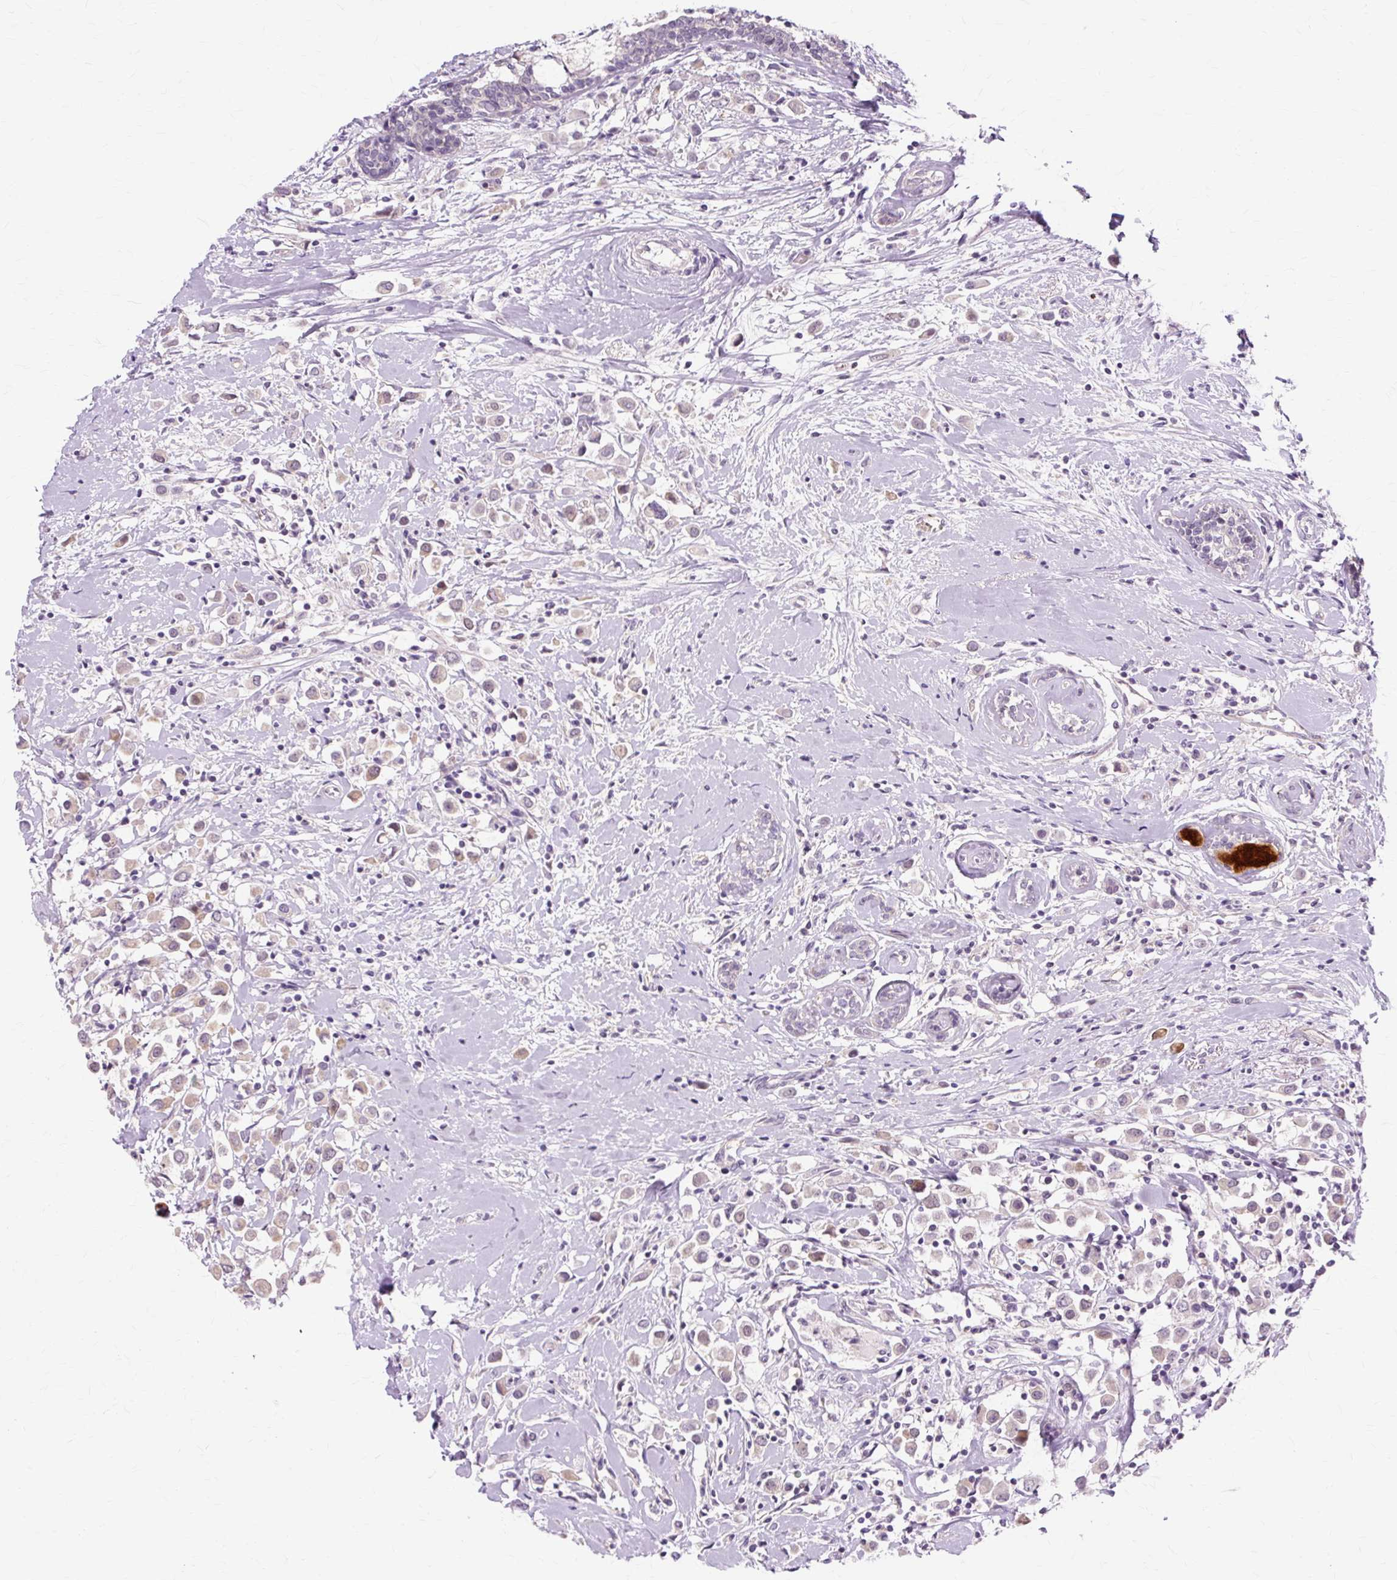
{"staining": {"intensity": "weak", "quantity": "25%-75%", "location": "cytoplasmic/membranous"}, "tissue": "breast cancer", "cell_type": "Tumor cells", "image_type": "cancer", "snomed": [{"axis": "morphology", "description": "Duct carcinoma"}, {"axis": "topography", "description": "Breast"}], "caption": "This image shows intraductal carcinoma (breast) stained with immunohistochemistry (IHC) to label a protein in brown. The cytoplasmic/membranous of tumor cells show weak positivity for the protein. Nuclei are counter-stained blue.", "gene": "ZNF35", "patient": {"sex": "female", "age": 87}}